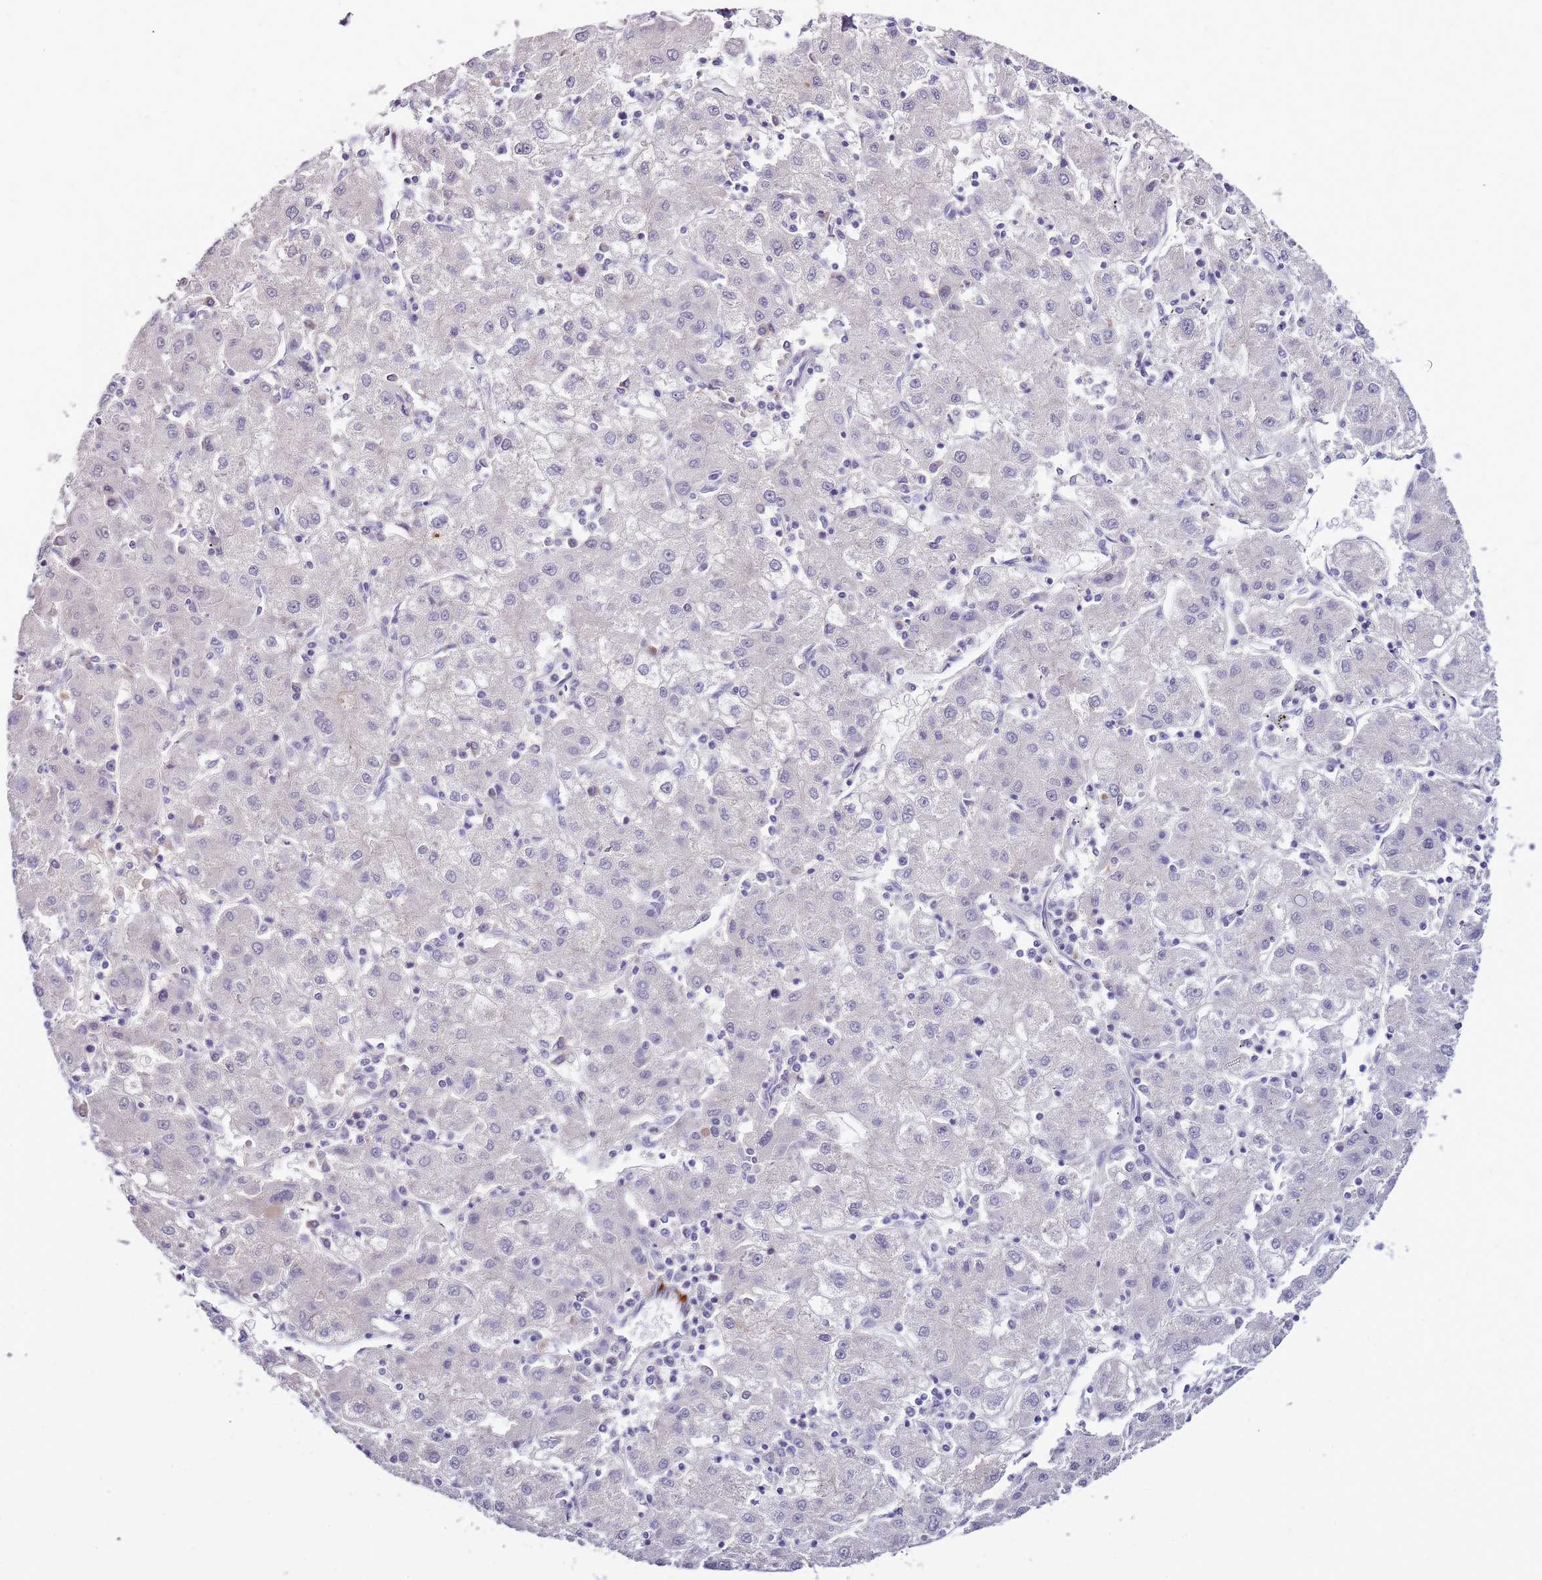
{"staining": {"intensity": "negative", "quantity": "none", "location": "none"}, "tissue": "liver cancer", "cell_type": "Tumor cells", "image_type": "cancer", "snomed": [{"axis": "morphology", "description": "Carcinoma, Hepatocellular, NOS"}, {"axis": "topography", "description": "Liver"}], "caption": "Immunohistochemistry (IHC) image of neoplastic tissue: human hepatocellular carcinoma (liver) stained with DAB (3,3'-diaminobenzidine) demonstrates no significant protein staining in tumor cells.", "gene": "NKX2-3", "patient": {"sex": "male", "age": 72}}